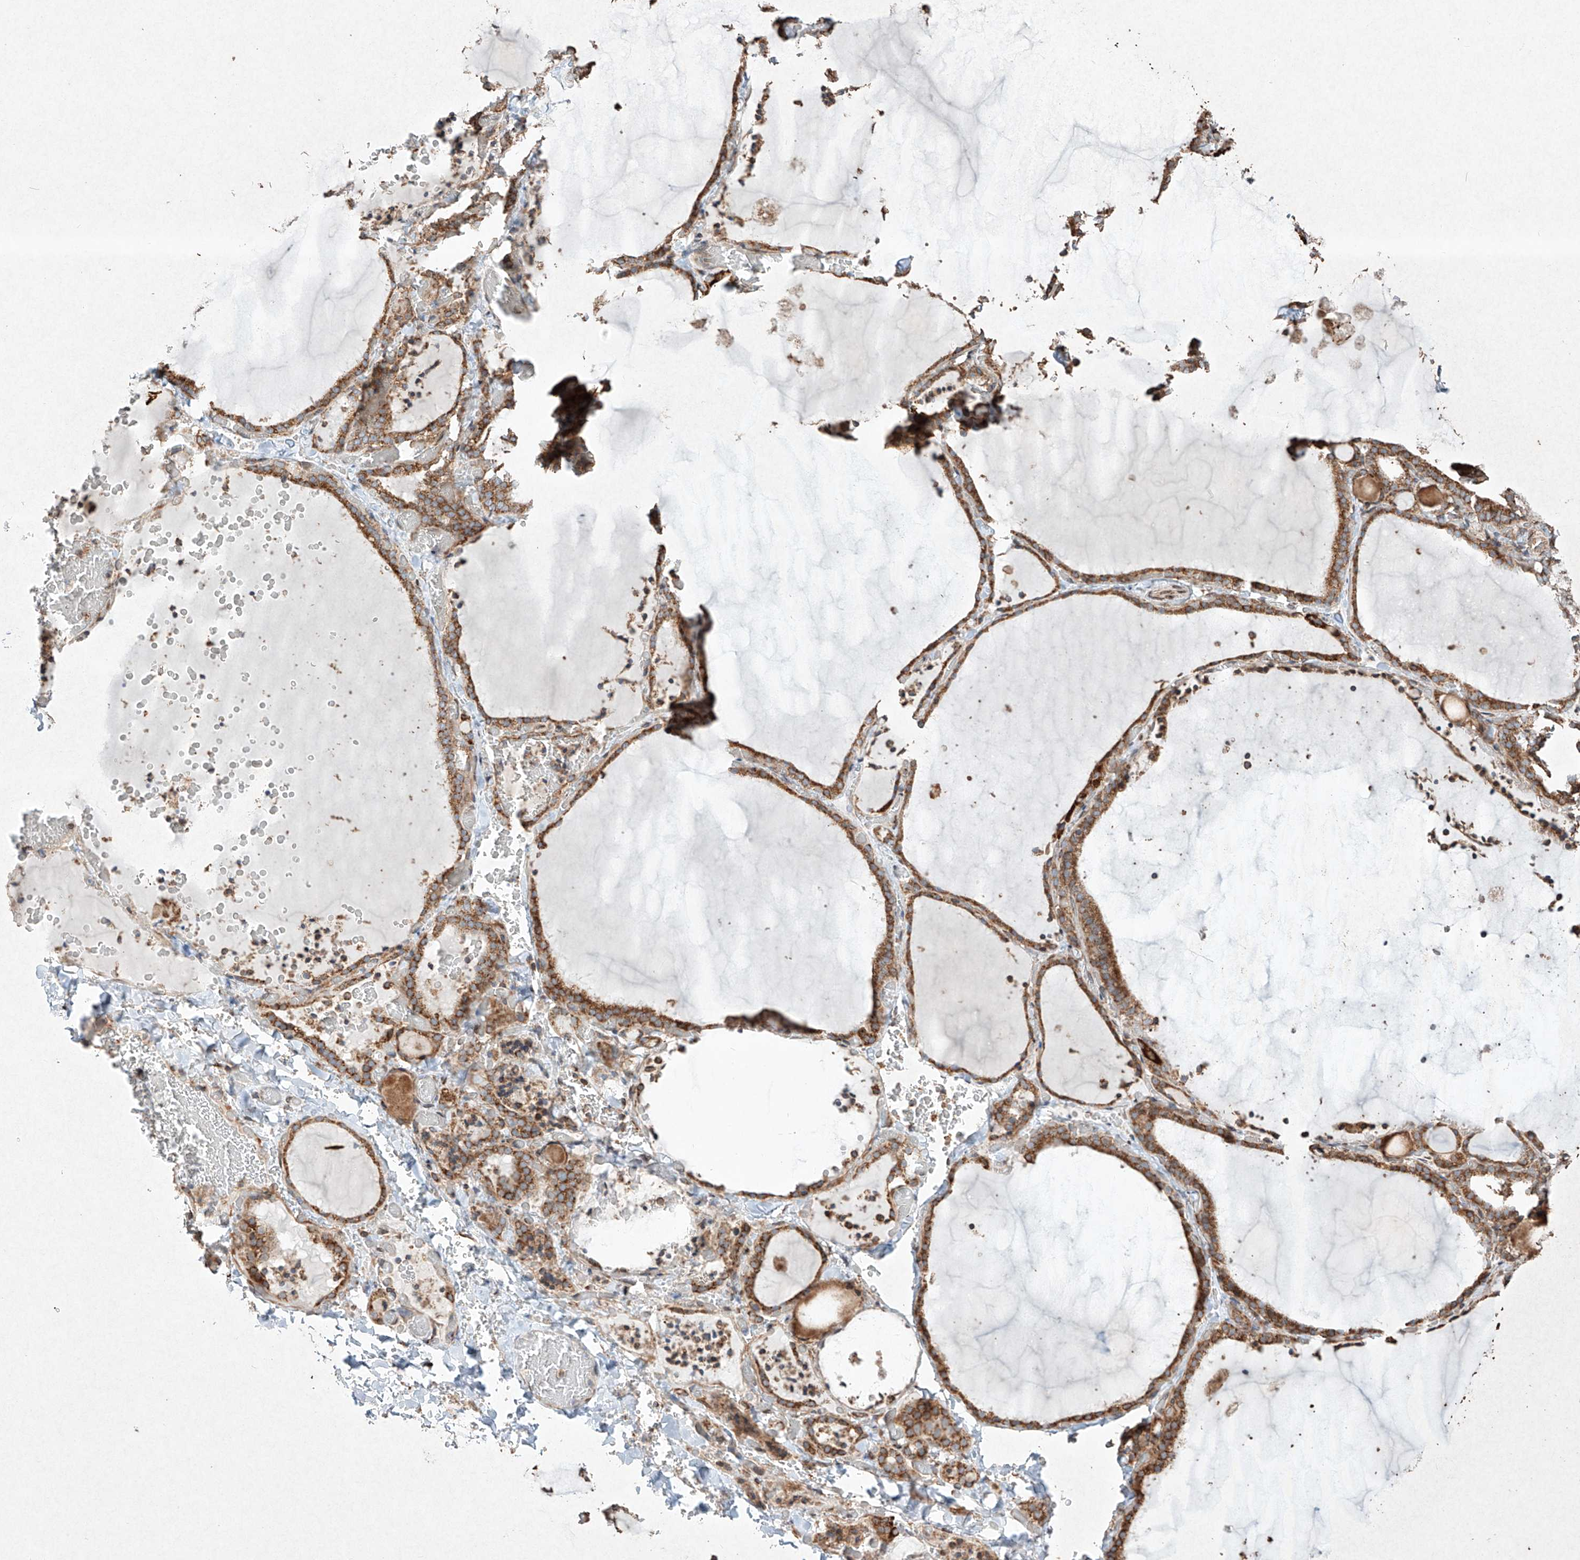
{"staining": {"intensity": "moderate", "quantity": ">75%", "location": "cytoplasmic/membranous"}, "tissue": "thyroid gland", "cell_type": "Glandular cells", "image_type": "normal", "snomed": [{"axis": "morphology", "description": "Normal tissue, NOS"}, {"axis": "topography", "description": "Thyroid gland"}], "caption": "Moderate cytoplasmic/membranous protein expression is appreciated in about >75% of glandular cells in thyroid gland.", "gene": "SEMA3B", "patient": {"sex": "female", "age": 22}}